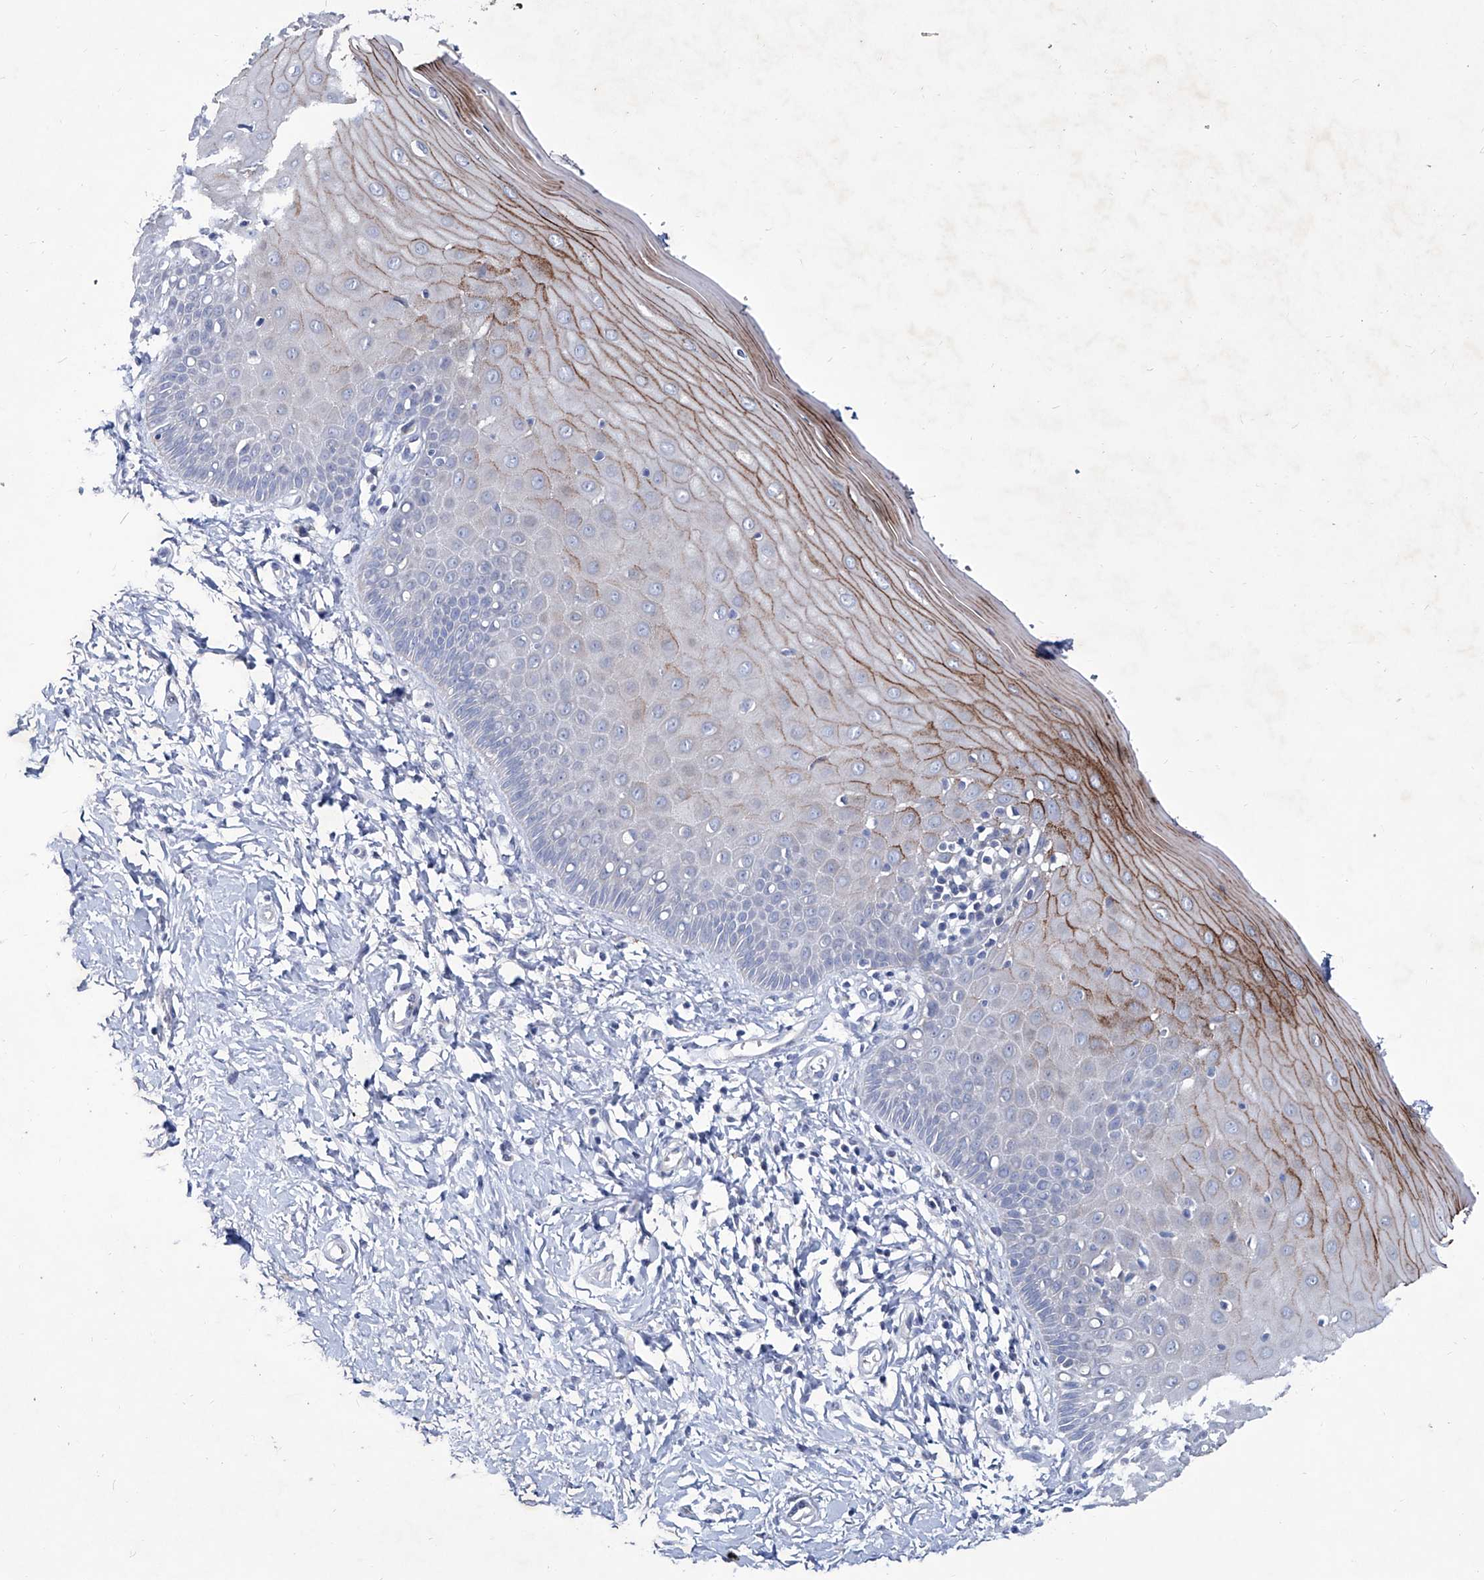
{"staining": {"intensity": "weak", "quantity": "25%-75%", "location": "cytoplasmic/membranous"}, "tissue": "cervix", "cell_type": "Glandular cells", "image_type": "normal", "snomed": [{"axis": "morphology", "description": "Normal tissue, NOS"}, {"axis": "topography", "description": "Cervix"}], "caption": "Cervix stained with a brown dye exhibits weak cytoplasmic/membranous positive positivity in approximately 25%-75% of glandular cells.", "gene": "KLHL17", "patient": {"sex": "female", "age": 55}}